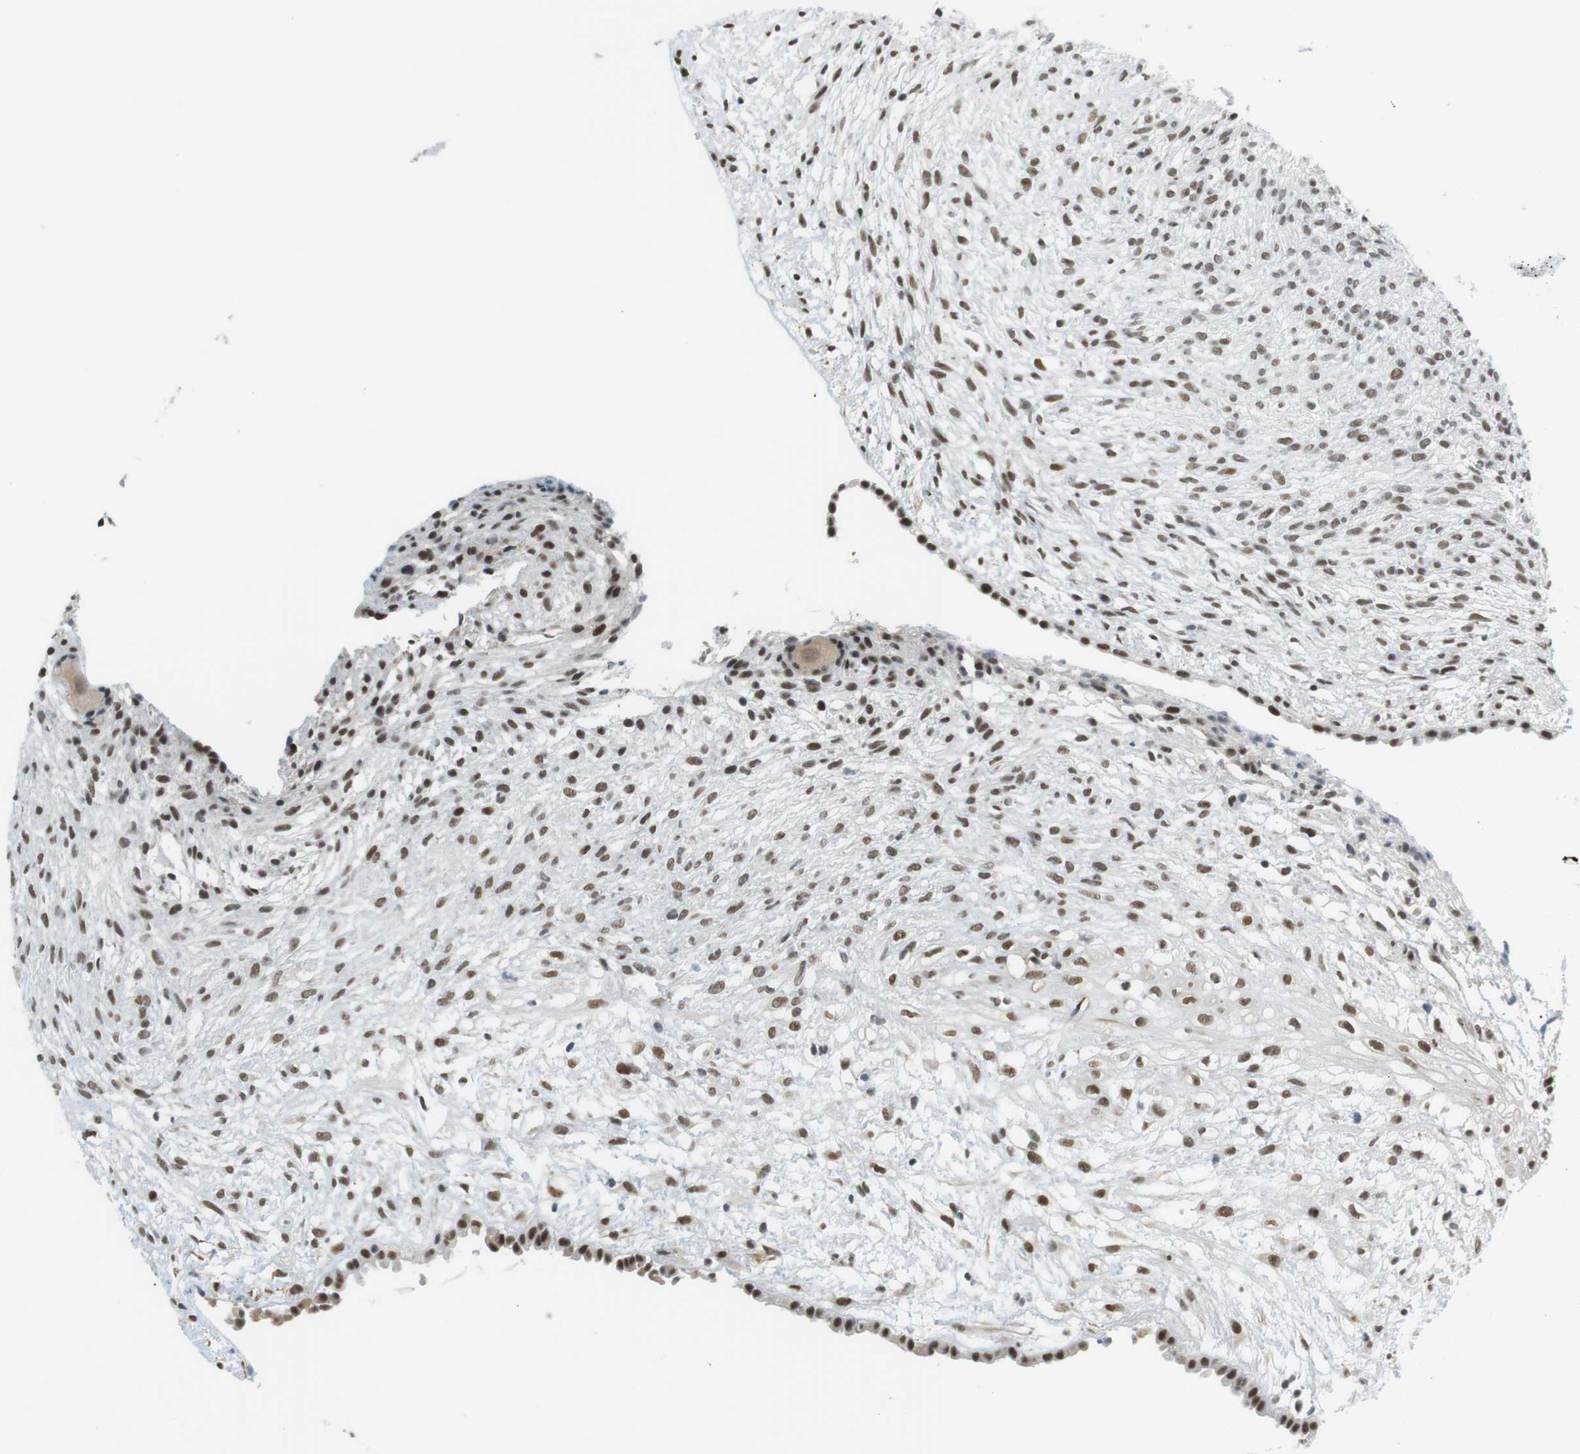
{"staining": {"intensity": "weak", "quantity": ">75%", "location": "nuclear"}, "tissue": "ovary", "cell_type": "Follicle cells", "image_type": "normal", "snomed": [{"axis": "morphology", "description": "Normal tissue, NOS"}, {"axis": "morphology", "description": "Cyst, NOS"}, {"axis": "topography", "description": "Ovary"}], "caption": "Weak nuclear positivity is identified in about >75% of follicle cells in normal ovary.", "gene": "RNF38", "patient": {"sex": "female", "age": 18}}